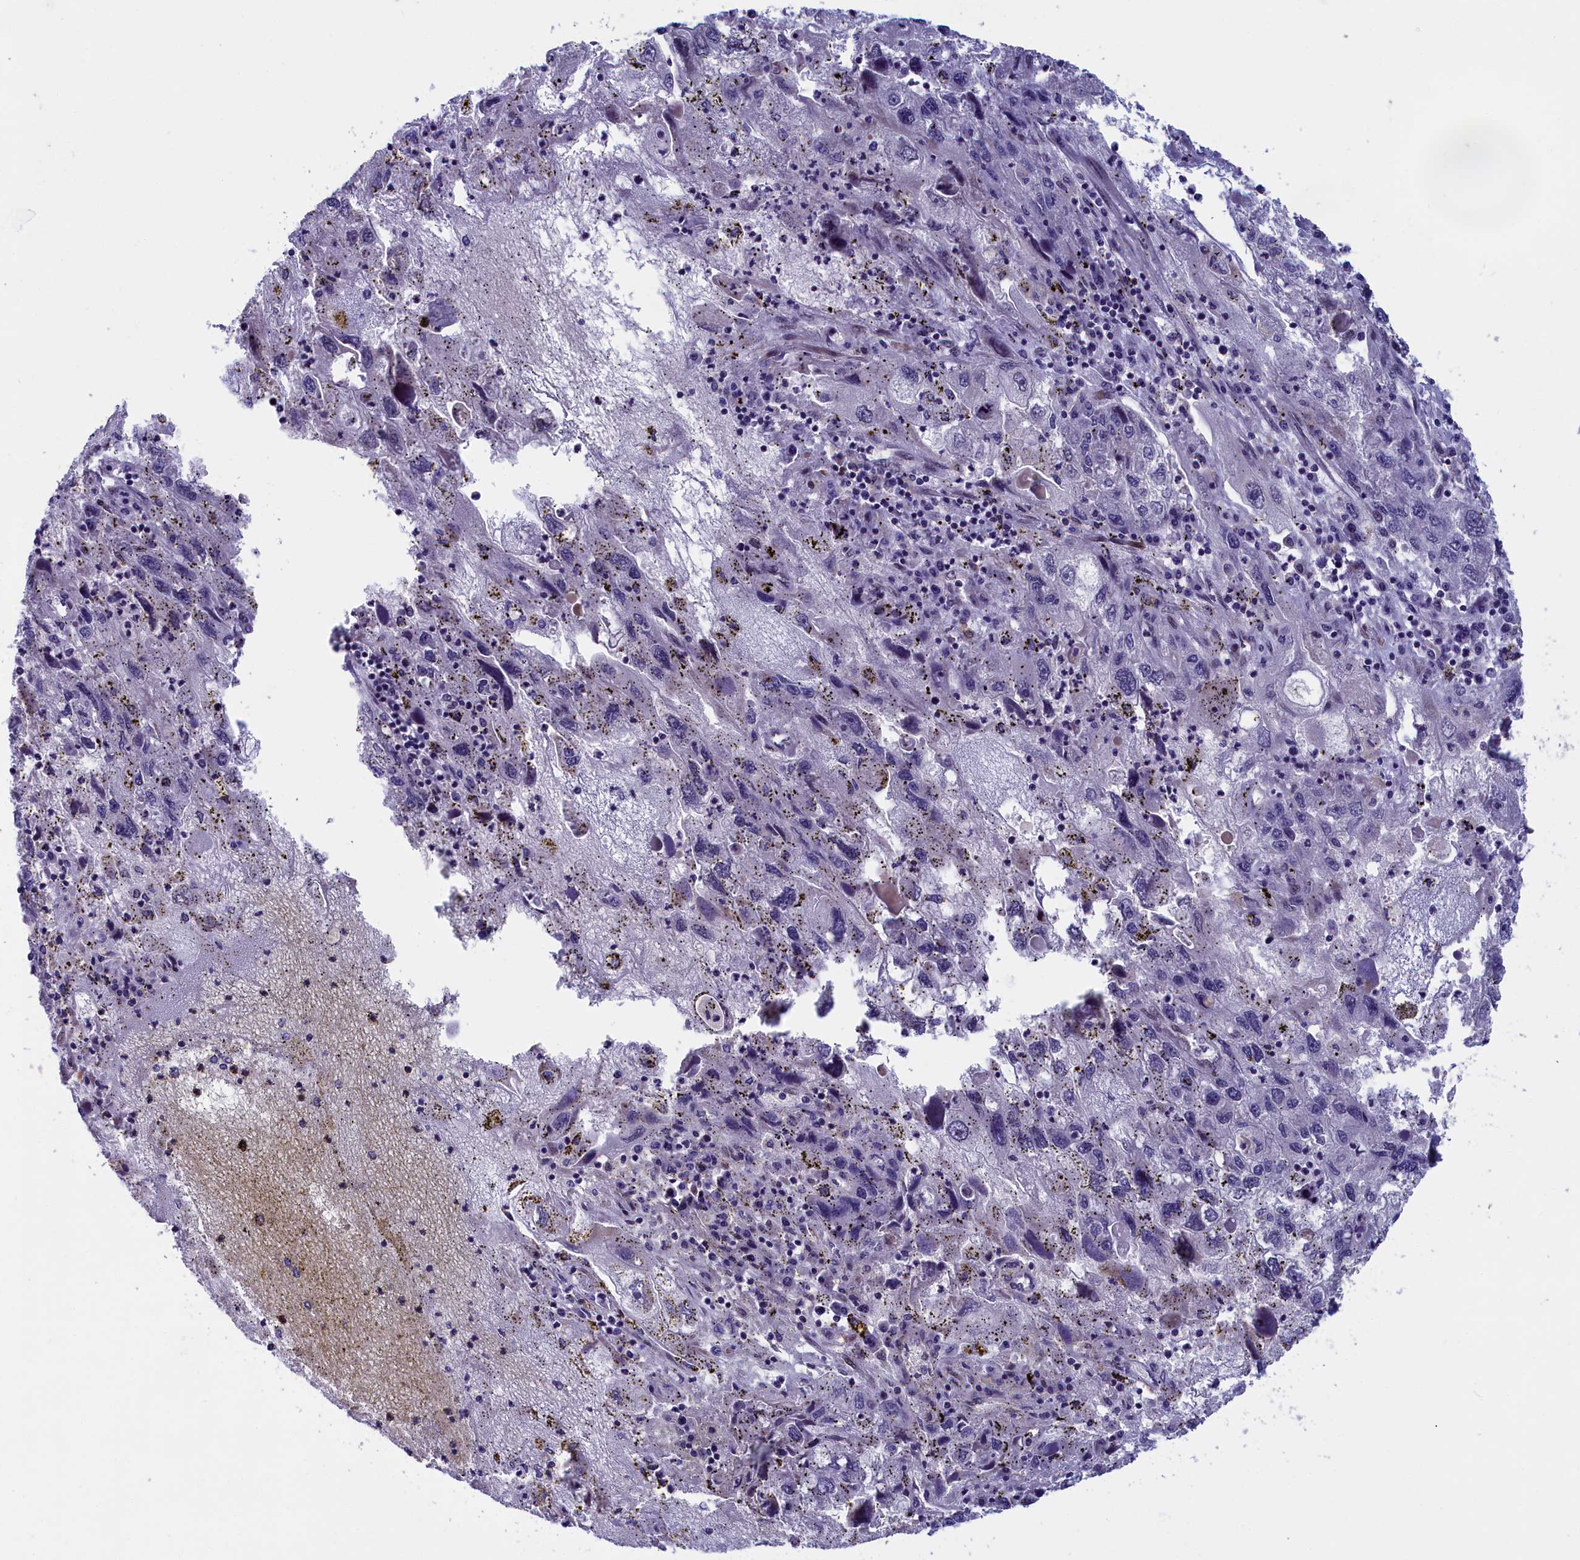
{"staining": {"intensity": "negative", "quantity": "none", "location": "none"}, "tissue": "endometrial cancer", "cell_type": "Tumor cells", "image_type": "cancer", "snomed": [{"axis": "morphology", "description": "Adenocarcinoma, NOS"}, {"axis": "topography", "description": "Endometrium"}], "caption": "The histopathology image shows no staining of tumor cells in endometrial cancer (adenocarcinoma).", "gene": "GPSM1", "patient": {"sex": "female", "age": 49}}